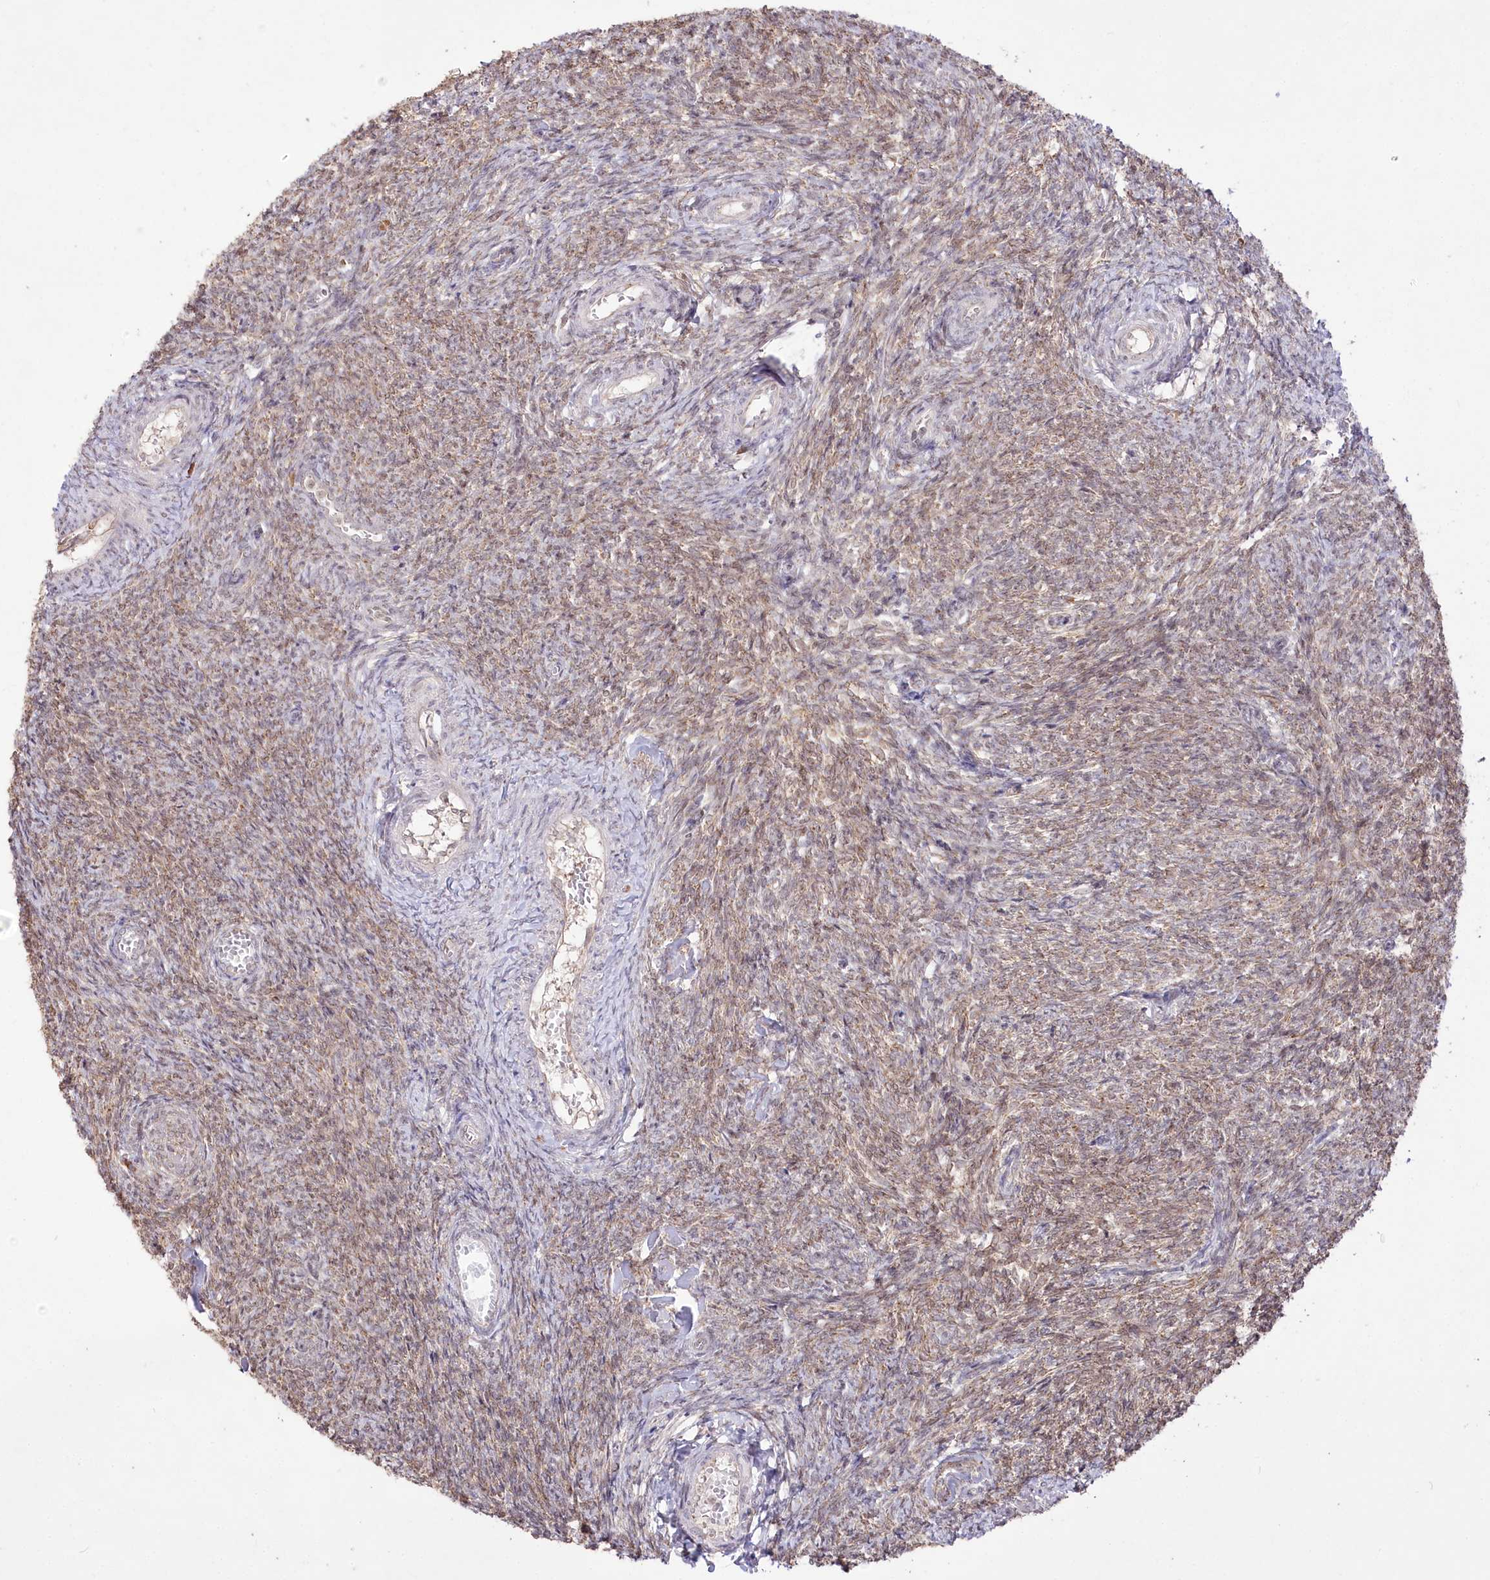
{"staining": {"intensity": "weak", "quantity": ">75%", "location": "cytoplasmic/membranous"}, "tissue": "ovary", "cell_type": "Ovarian stroma cells", "image_type": "normal", "snomed": [{"axis": "morphology", "description": "Normal tissue, NOS"}, {"axis": "topography", "description": "Ovary"}], "caption": "IHC (DAB (3,3'-diaminobenzidine)) staining of unremarkable human ovary reveals weak cytoplasmic/membranous protein staining in approximately >75% of ovarian stroma cells. (IHC, brightfield microscopy, high magnification).", "gene": "STT3B", "patient": {"sex": "female", "age": 44}}